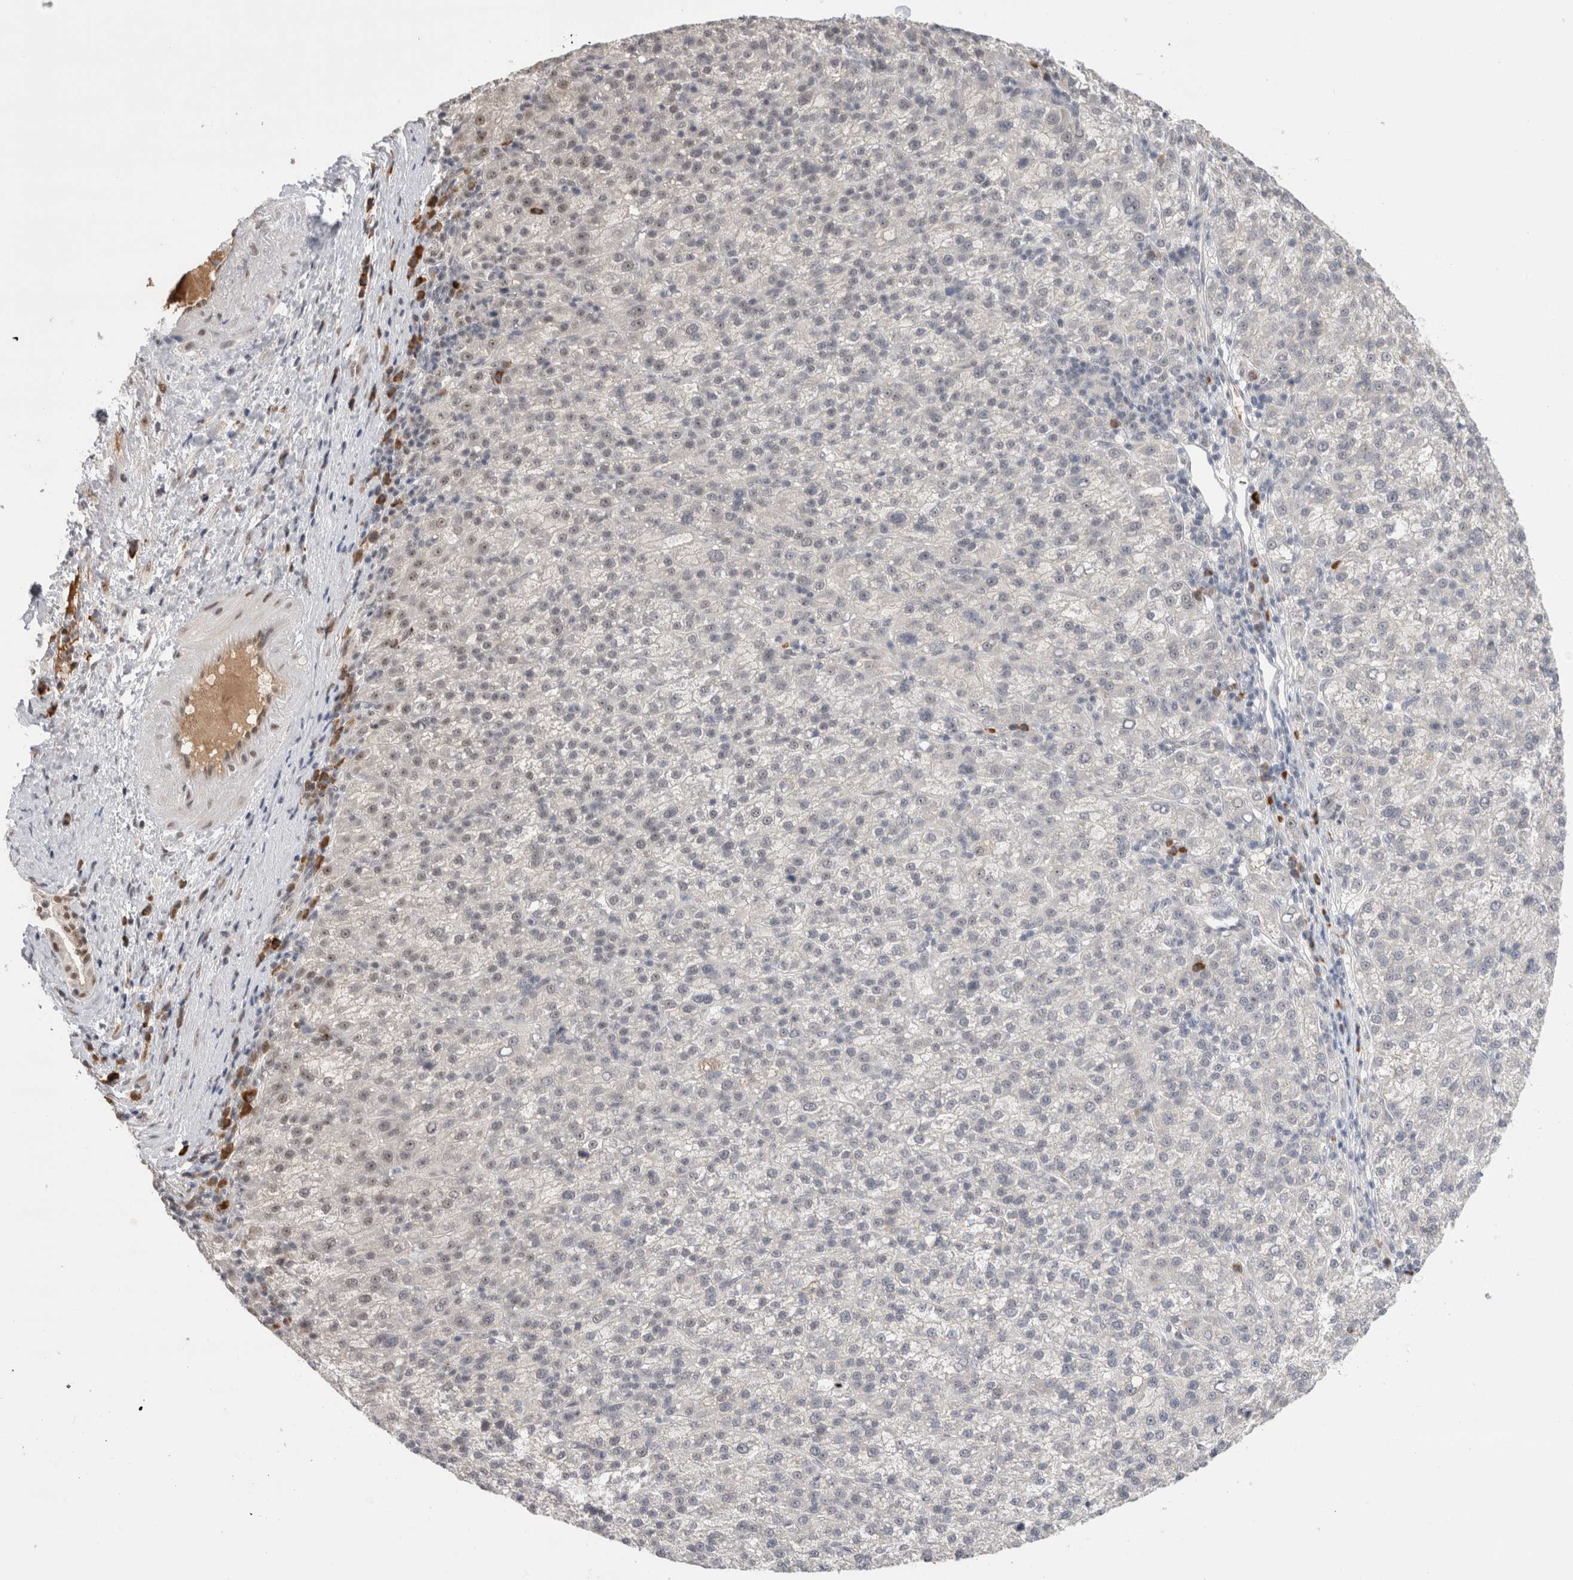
{"staining": {"intensity": "negative", "quantity": "none", "location": "none"}, "tissue": "liver cancer", "cell_type": "Tumor cells", "image_type": "cancer", "snomed": [{"axis": "morphology", "description": "Carcinoma, Hepatocellular, NOS"}, {"axis": "topography", "description": "Liver"}], "caption": "The immunohistochemistry image has no significant staining in tumor cells of hepatocellular carcinoma (liver) tissue.", "gene": "ZNF24", "patient": {"sex": "female", "age": 58}}